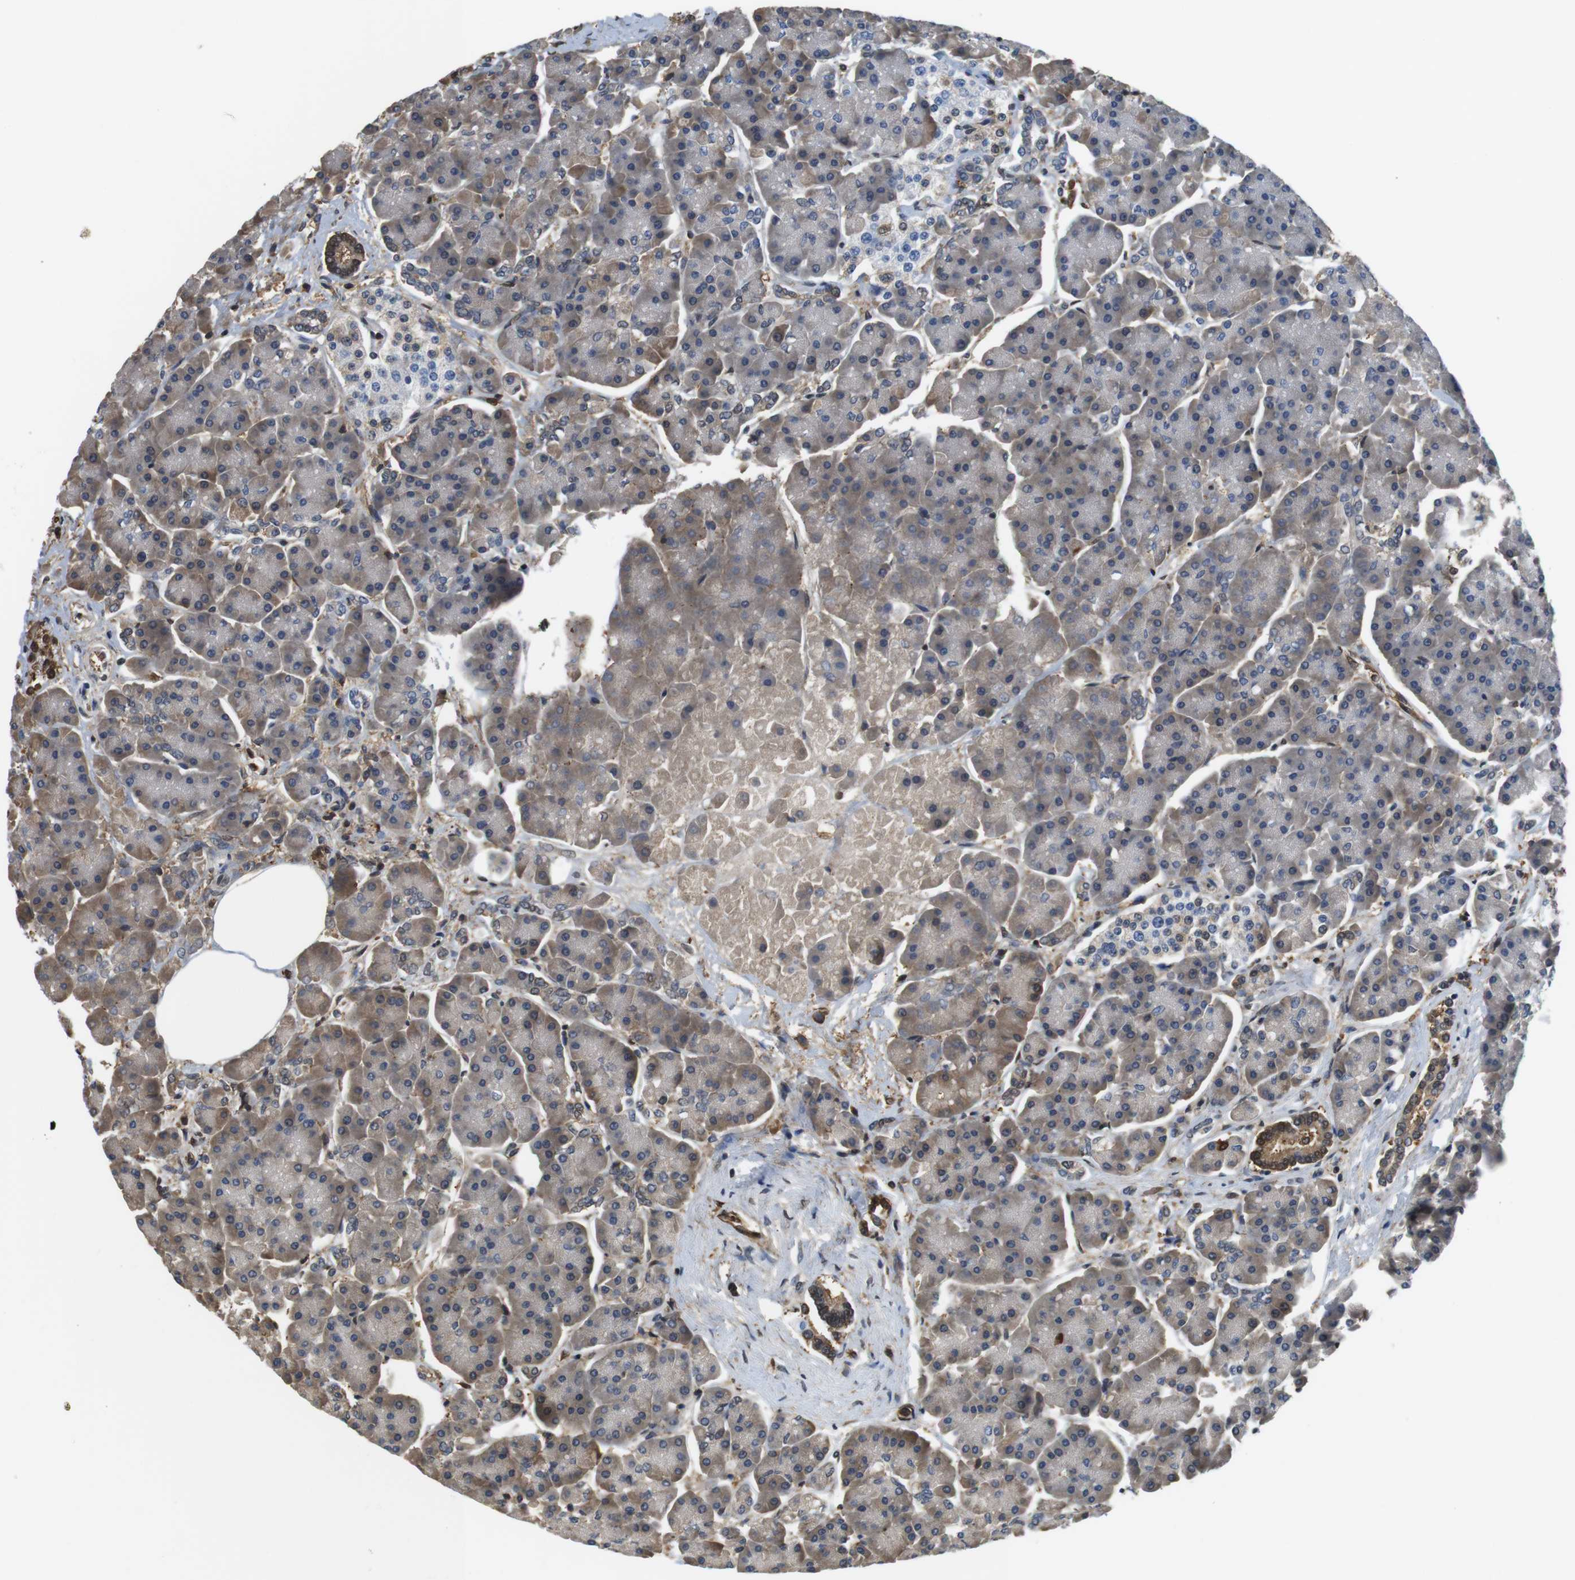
{"staining": {"intensity": "weak", "quantity": ">75%", "location": "cytoplasmic/membranous"}, "tissue": "pancreas", "cell_type": "Exocrine glandular cells", "image_type": "normal", "snomed": [{"axis": "morphology", "description": "Normal tissue, NOS"}, {"axis": "topography", "description": "Pancreas"}], "caption": "The photomicrograph reveals staining of unremarkable pancreas, revealing weak cytoplasmic/membranous protein expression (brown color) within exocrine glandular cells.", "gene": "LDHA", "patient": {"sex": "female", "age": 70}}